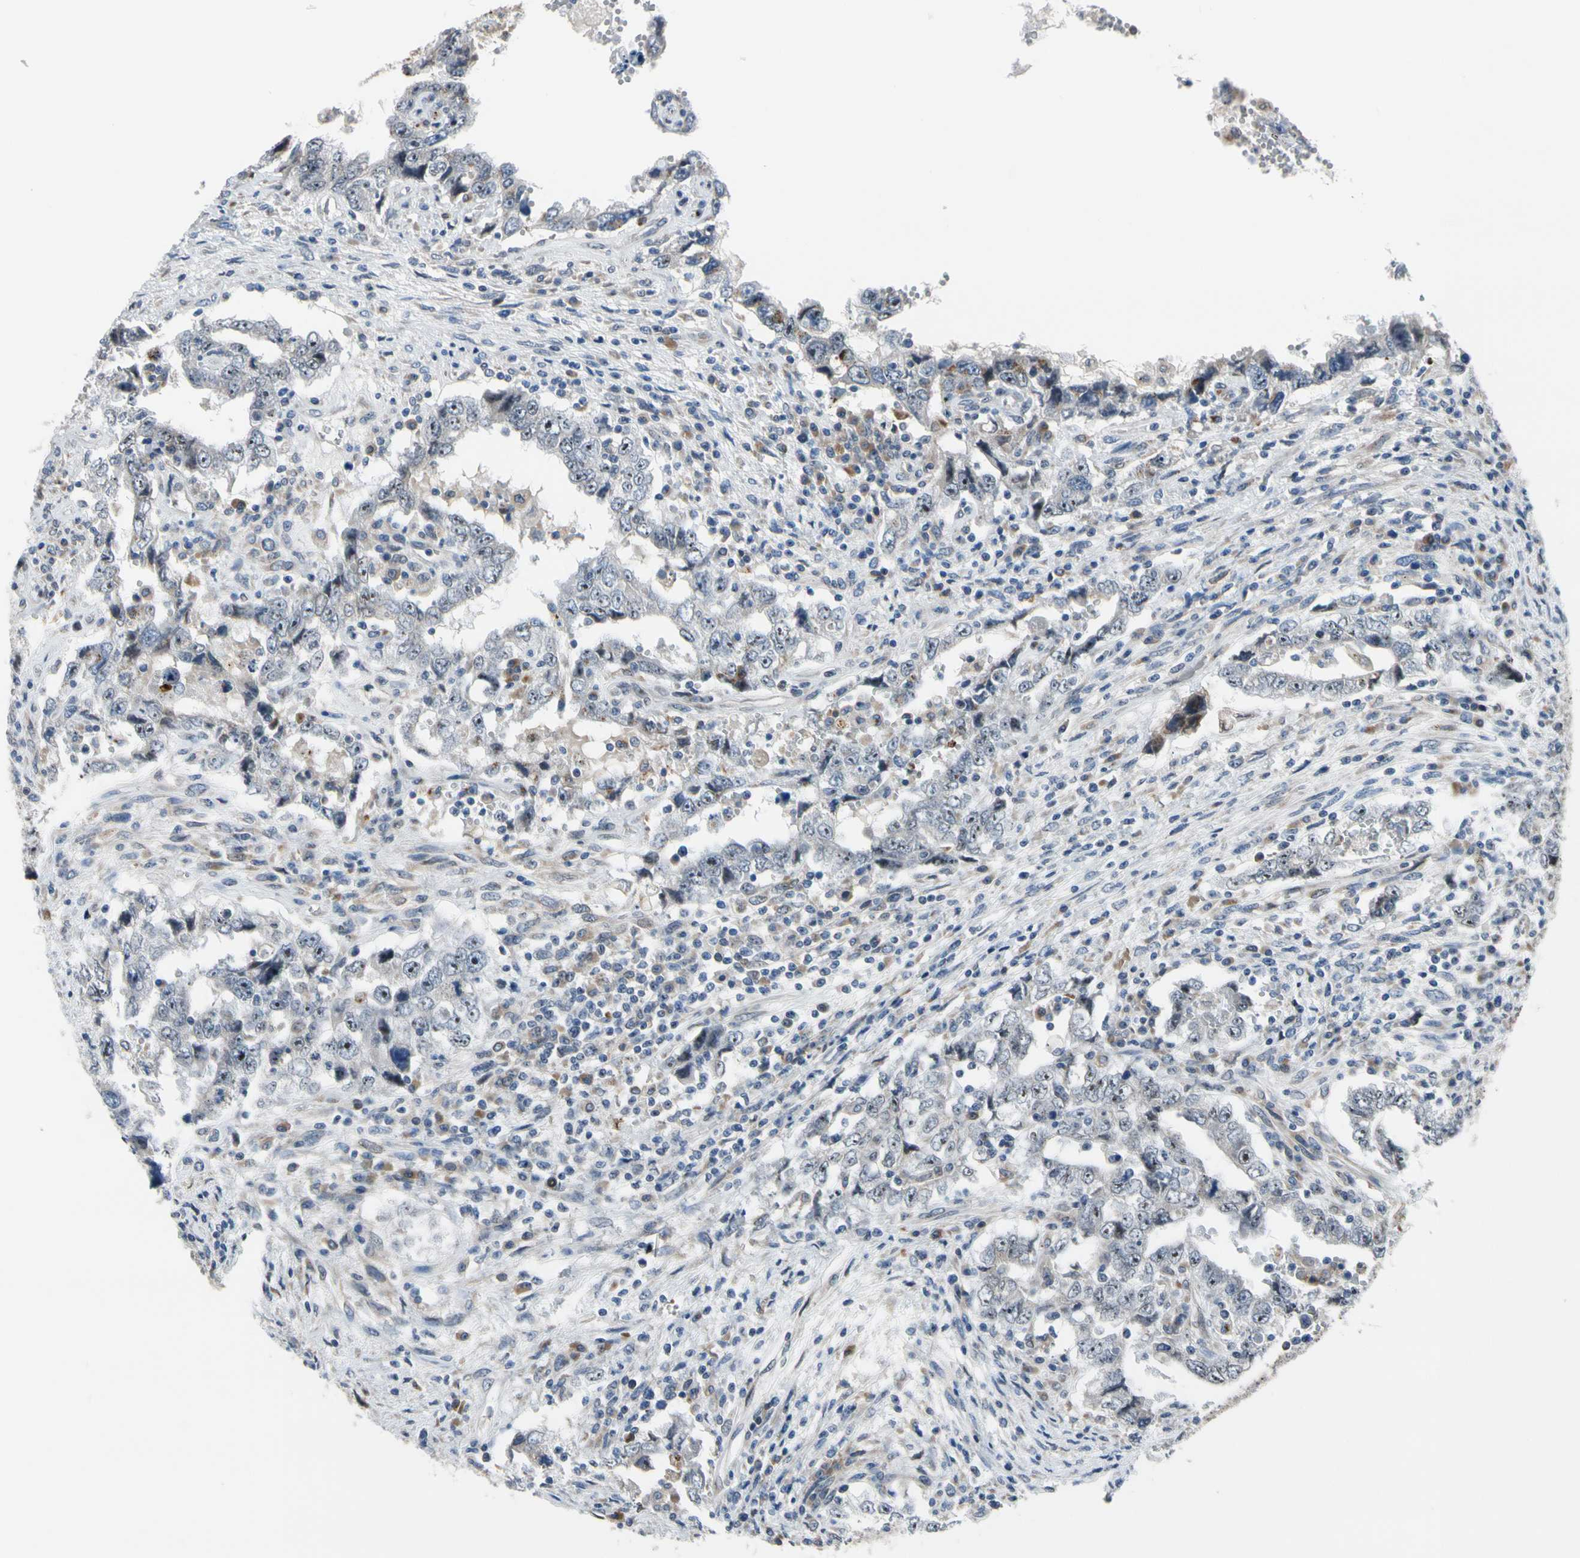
{"staining": {"intensity": "weak", "quantity": "25%-75%", "location": "cytoplasmic/membranous"}, "tissue": "testis cancer", "cell_type": "Tumor cells", "image_type": "cancer", "snomed": [{"axis": "morphology", "description": "Carcinoma, Embryonal, NOS"}, {"axis": "topography", "description": "Testis"}], "caption": "An image of embryonal carcinoma (testis) stained for a protein reveals weak cytoplasmic/membranous brown staining in tumor cells. Immunohistochemistry stains the protein in brown and the nuclei are stained blue.", "gene": "TMED7", "patient": {"sex": "male", "age": 26}}